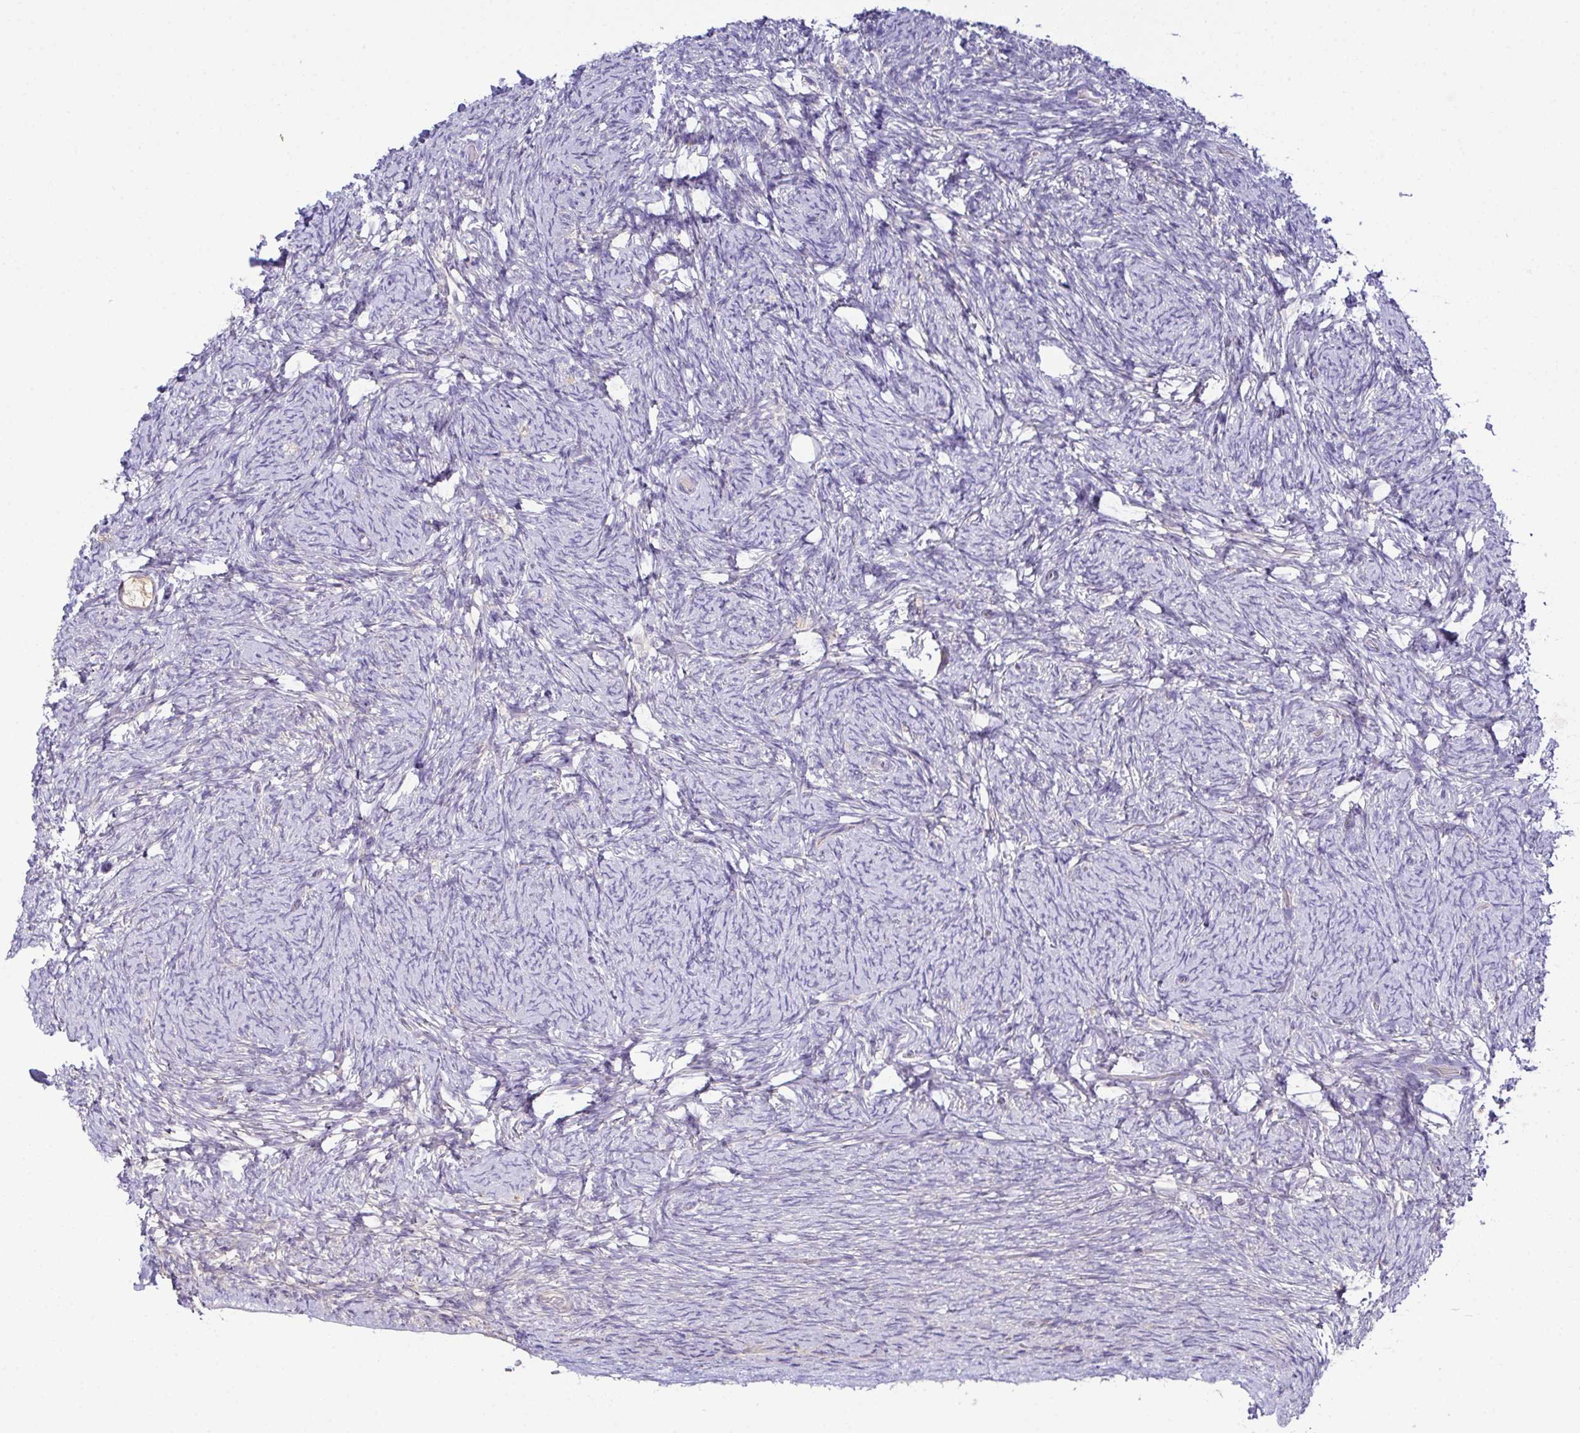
{"staining": {"intensity": "negative", "quantity": "none", "location": "none"}, "tissue": "ovary", "cell_type": "Ovarian stroma cells", "image_type": "normal", "snomed": [{"axis": "morphology", "description": "Normal tissue, NOS"}, {"axis": "topography", "description": "Ovary"}], "caption": "The histopathology image shows no significant positivity in ovarian stroma cells of ovary.", "gene": "CFAP97D1", "patient": {"sex": "female", "age": 34}}